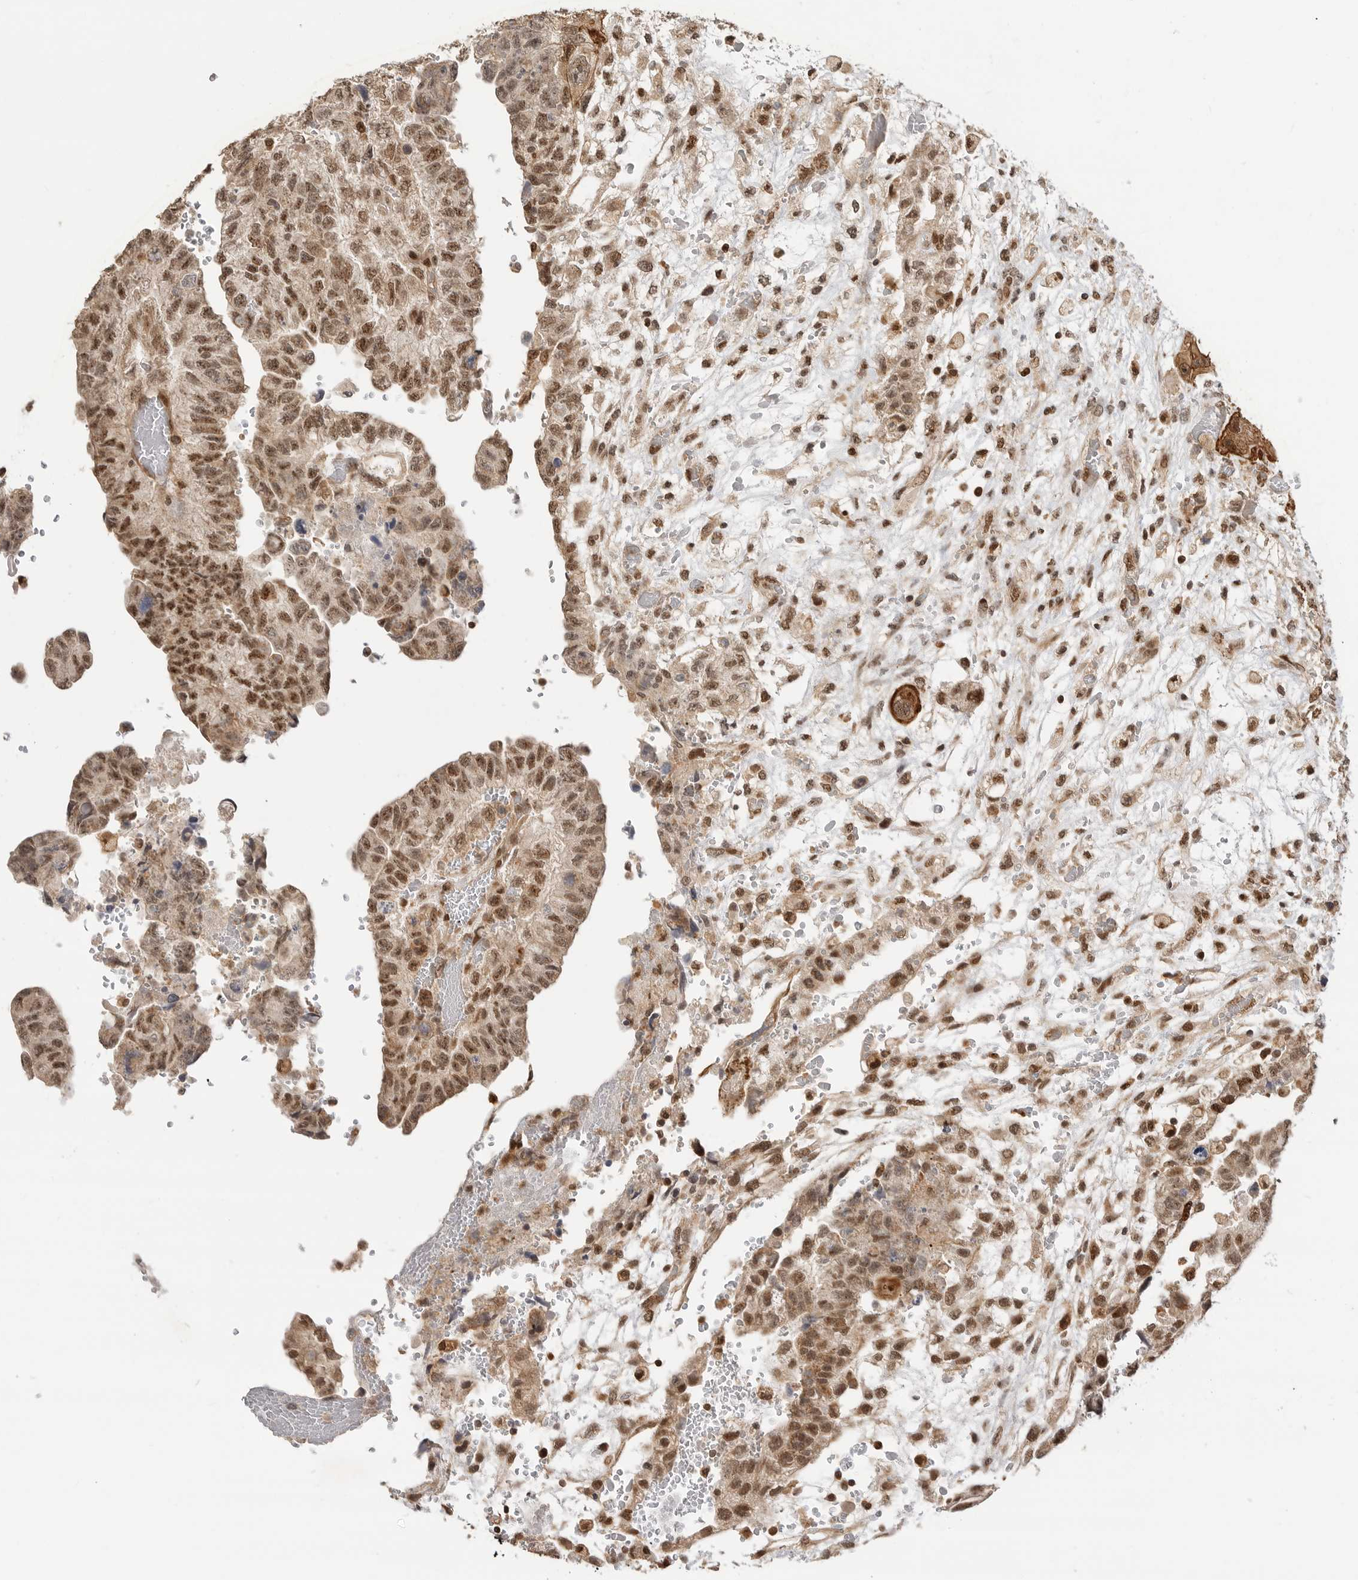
{"staining": {"intensity": "moderate", "quantity": ">75%", "location": "cytoplasmic/membranous,nuclear"}, "tissue": "testis cancer", "cell_type": "Tumor cells", "image_type": "cancer", "snomed": [{"axis": "morphology", "description": "Carcinoma, Embryonal, NOS"}, {"axis": "topography", "description": "Testis"}], "caption": "Human embryonal carcinoma (testis) stained for a protein (brown) displays moderate cytoplasmic/membranous and nuclear positive positivity in approximately >75% of tumor cells.", "gene": "ALKAL1", "patient": {"sex": "male", "age": 36}}